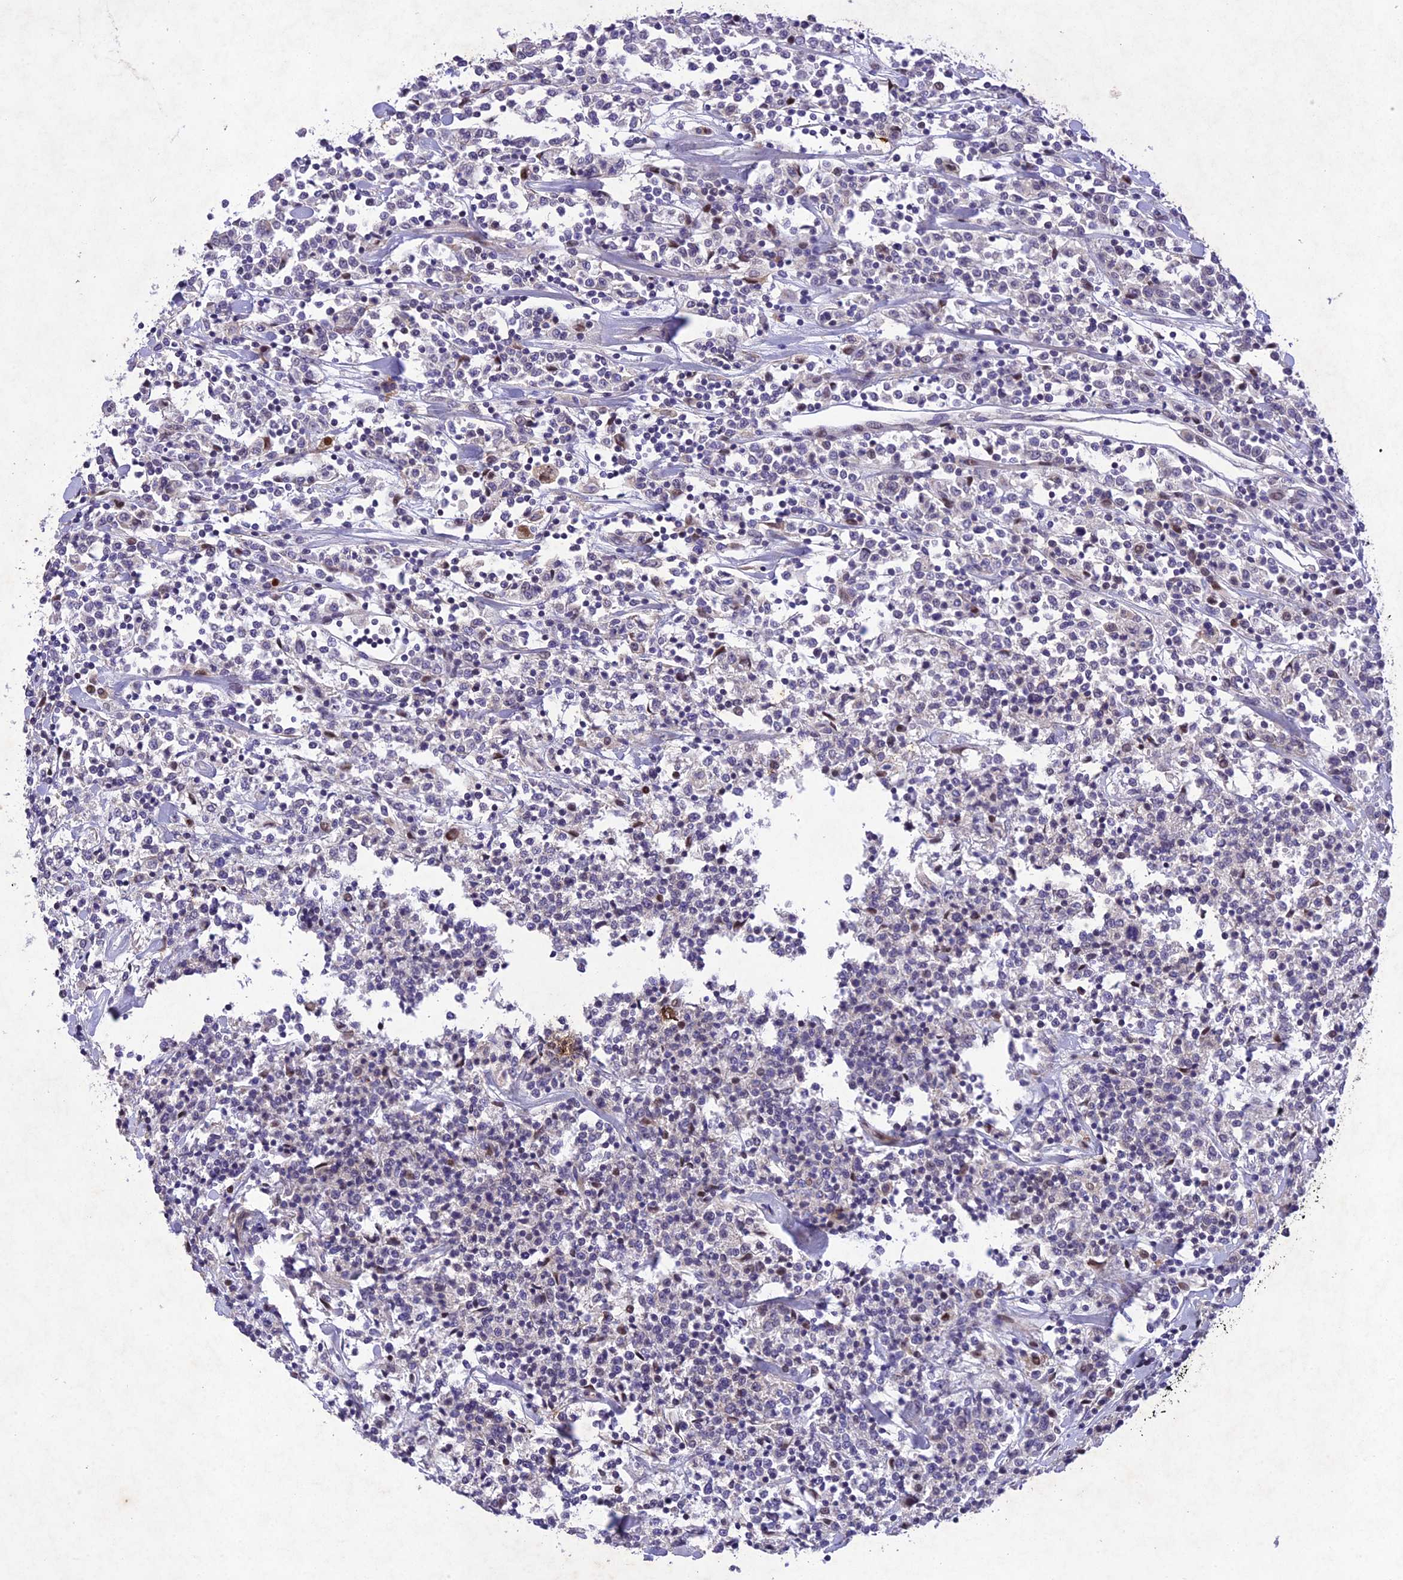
{"staining": {"intensity": "negative", "quantity": "none", "location": "none"}, "tissue": "lymphoma", "cell_type": "Tumor cells", "image_type": "cancer", "snomed": [{"axis": "morphology", "description": "Malignant lymphoma, non-Hodgkin's type, Low grade"}, {"axis": "topography", "description": "Small intestine"}], "caption": "Low-grade malignant lymphoma, non-Hodgkin's type stained for a protein using immunohistochemistry (IHC) displays no positivity tumor cells.", "gene": "ANKRD52", "patient": {"sex": "female", "age": 59}}